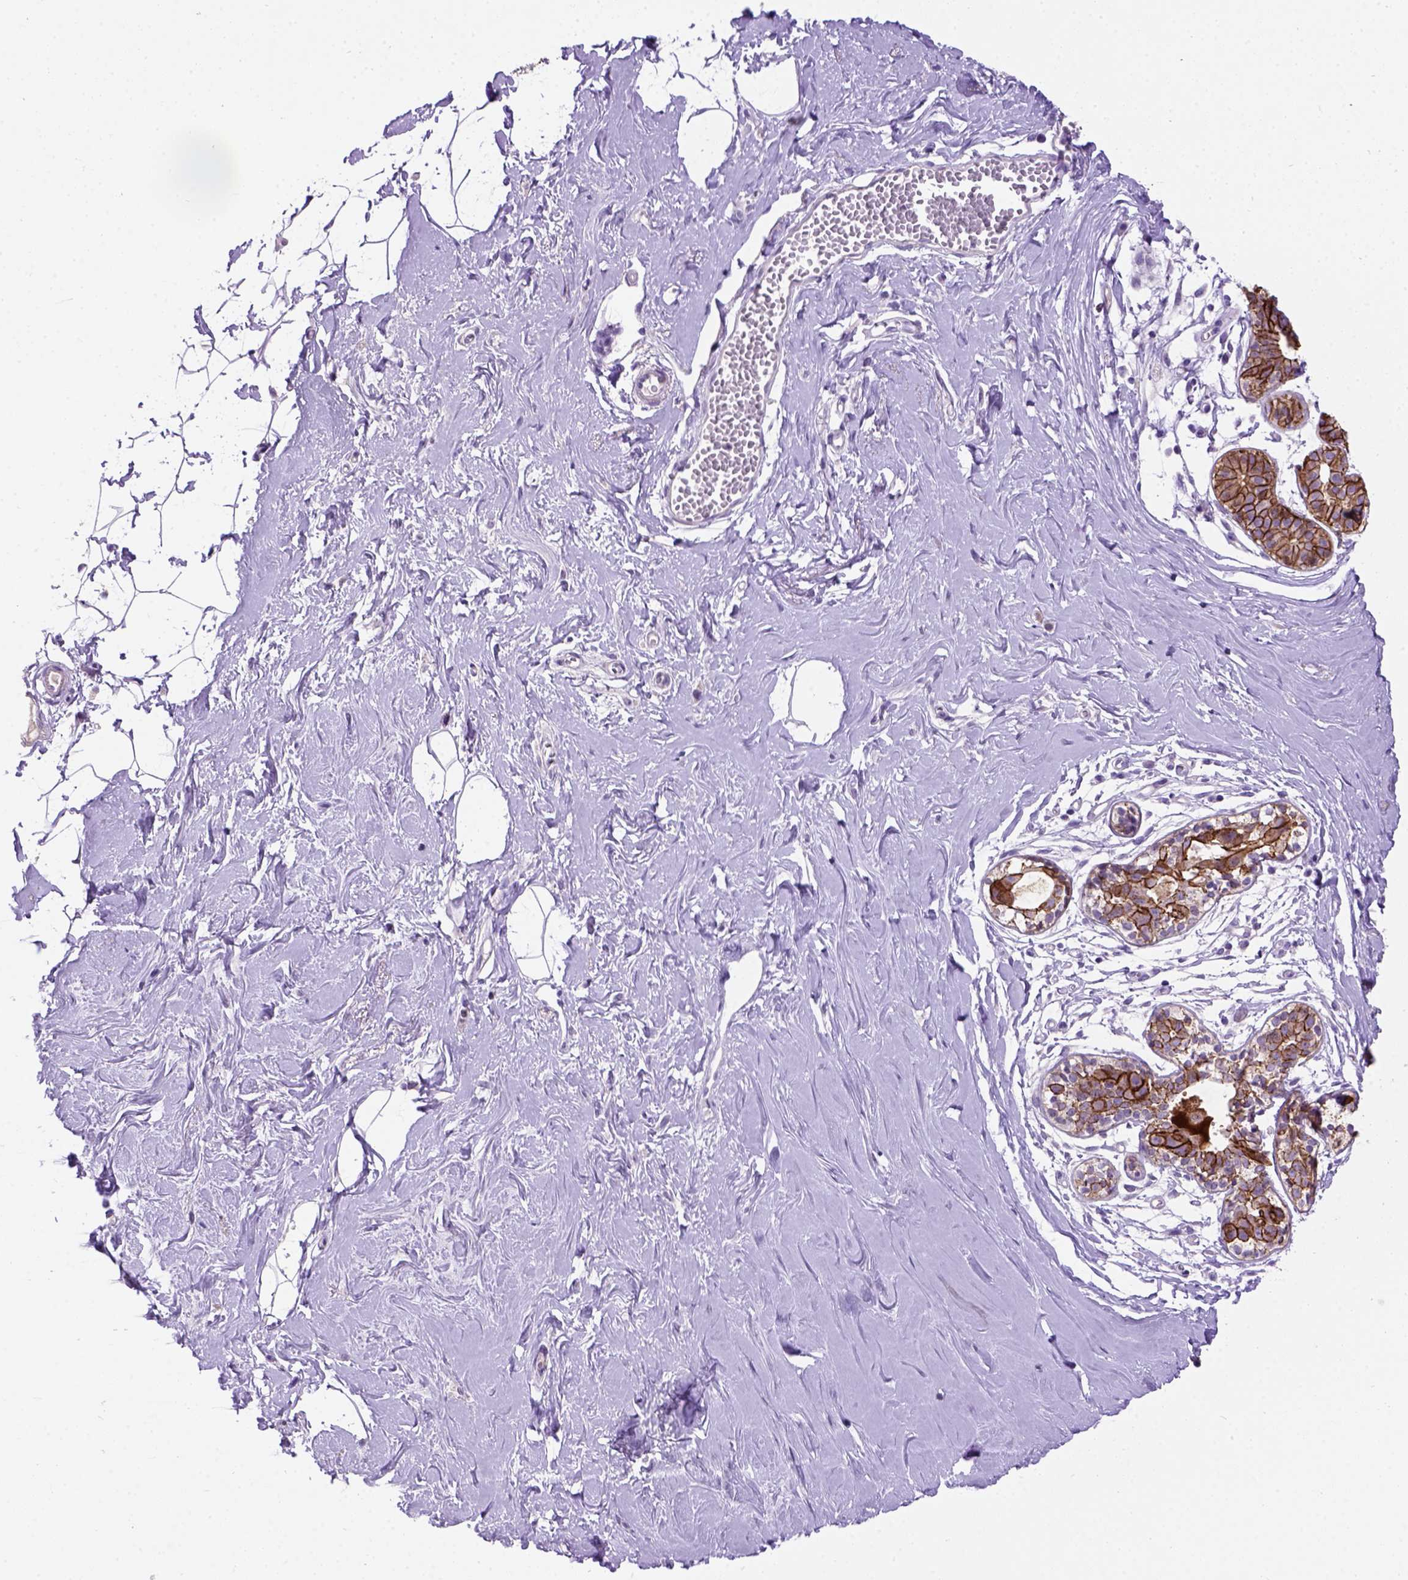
{"staining": {"intensity": "negative", "quantity": "none", "location": "none"}, "tissue": "breast", "cell_type": "Adipocytes", "image_type": "normal", "snomed": [{"axis": "morphology", "description": "Normal tissue, NOS"}, {"axis": "topography", "description": "Breast"}], "caption": "The image demonstrates no significant positivity in adipocytes of breast.", "gene": "CDH1", "patient": {"sex": "female", "age": 49}}